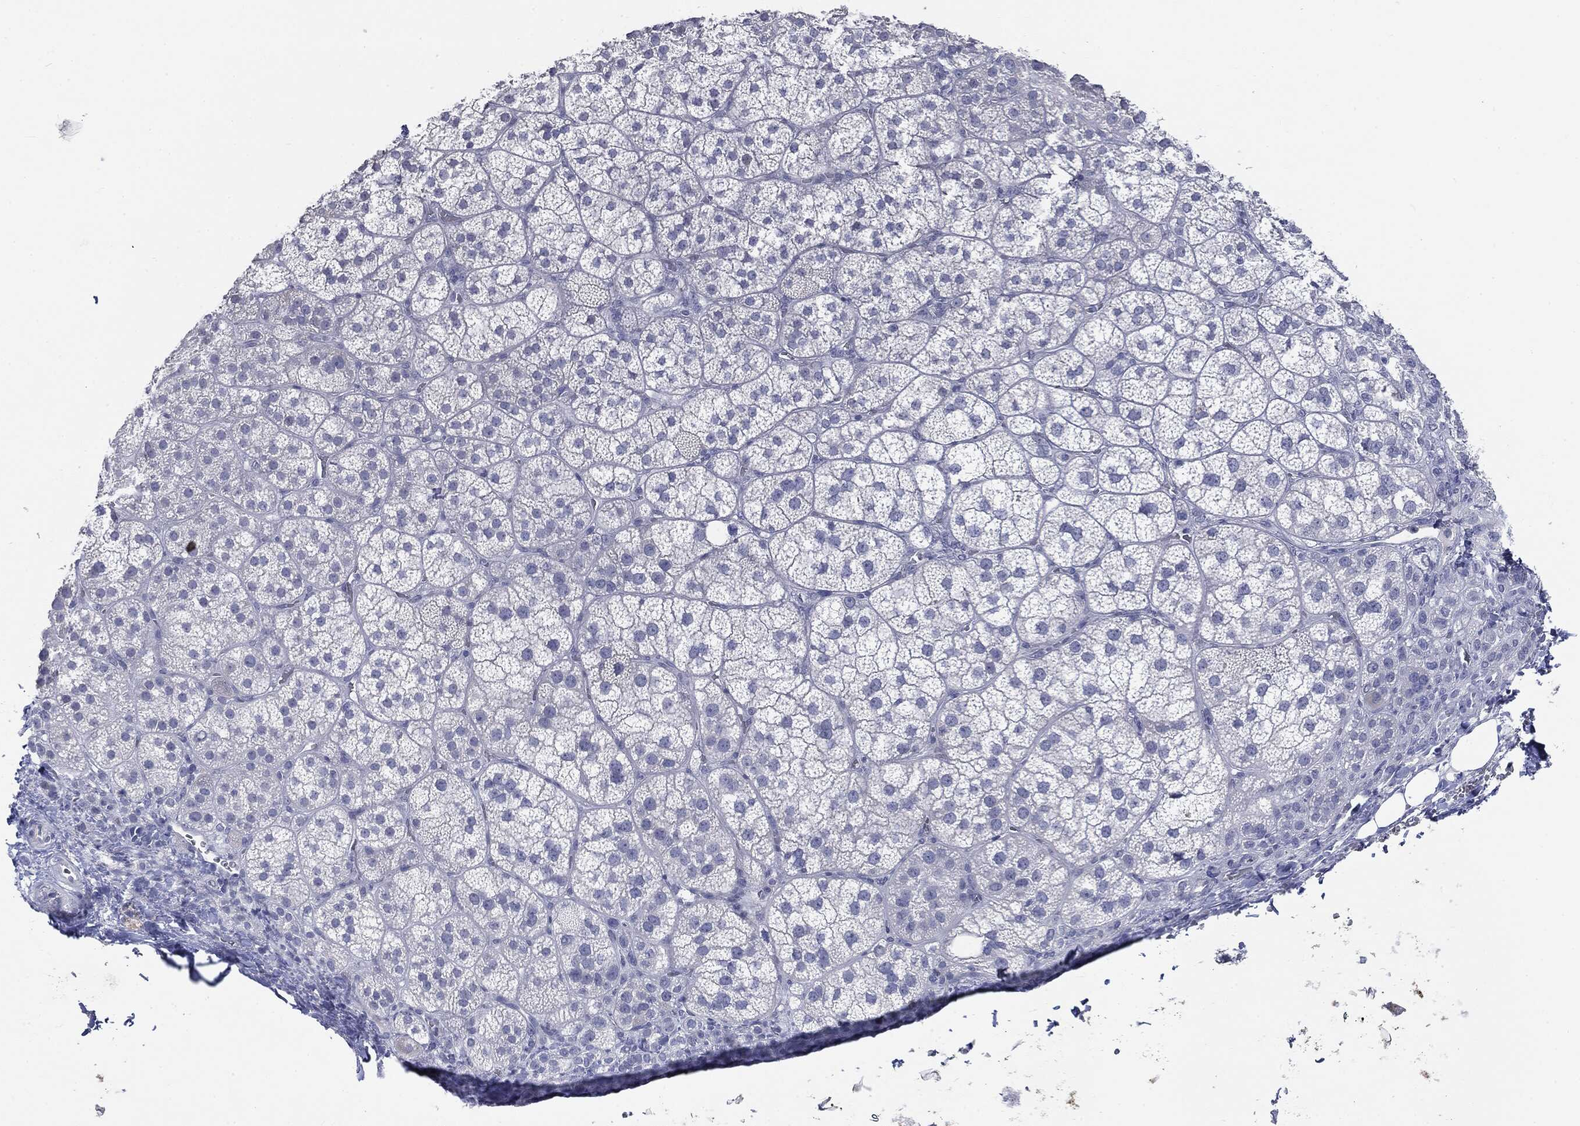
{"staining": {"intensity": "negative", "quantity": "none", "location": "none"}, "tissue": "adrenal gland", "cell_type": "Glandular cells", "image_type": "normal", "snomed": [{"axis": "morphology", "description": "Normal tissue, NOS"}, {"axis": "topography", "description": "Adrenal gland"}], "caption": "Photomicrograph shows no protein positivity in glandular cells of normal adrenal gland.", "gene": "CGB1", "patient": {"sex": "female", "age": 60}}